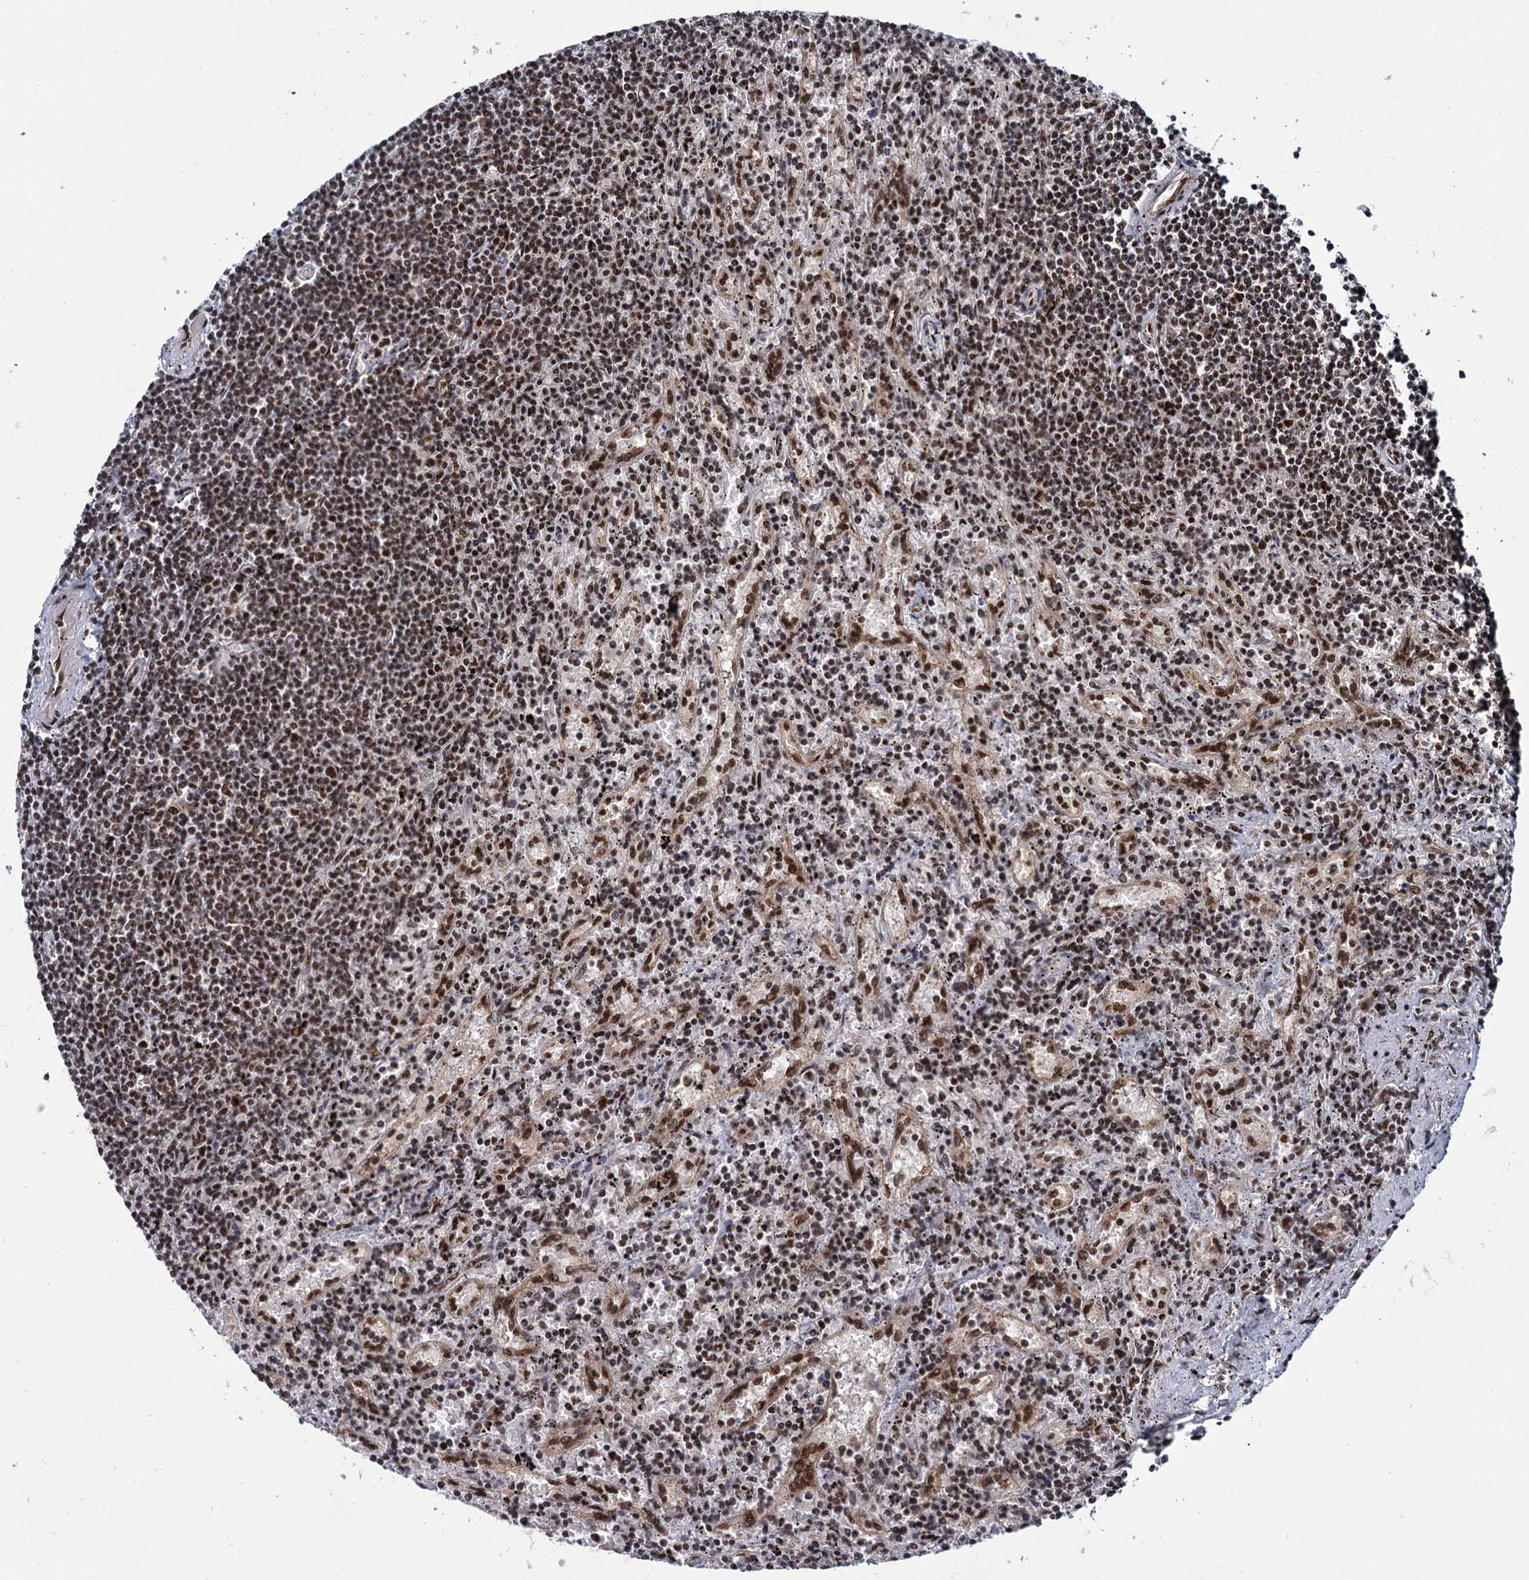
{"staining": {"intensity": "moderate", "quantity": ">75%", "location": "nuclear"}, "tissue": "lymphoma", "cell_type": "Tumor cells", "image_type": "cancer", "snomed": [{"axis": "morphology", "description": "Malignant lymphoma, non-Hodgkin's type, Low grade"}, {"axis": "topography", "description": "Spleen"}], "caption": "Protein staining displays moderate nuclear expression in approximately >75% of tumor cells in low-grade malignant lymphoma, non-Hodgkin's type.", "gene": "WBP4", "patient": {"sex": "male", "age": 76}}